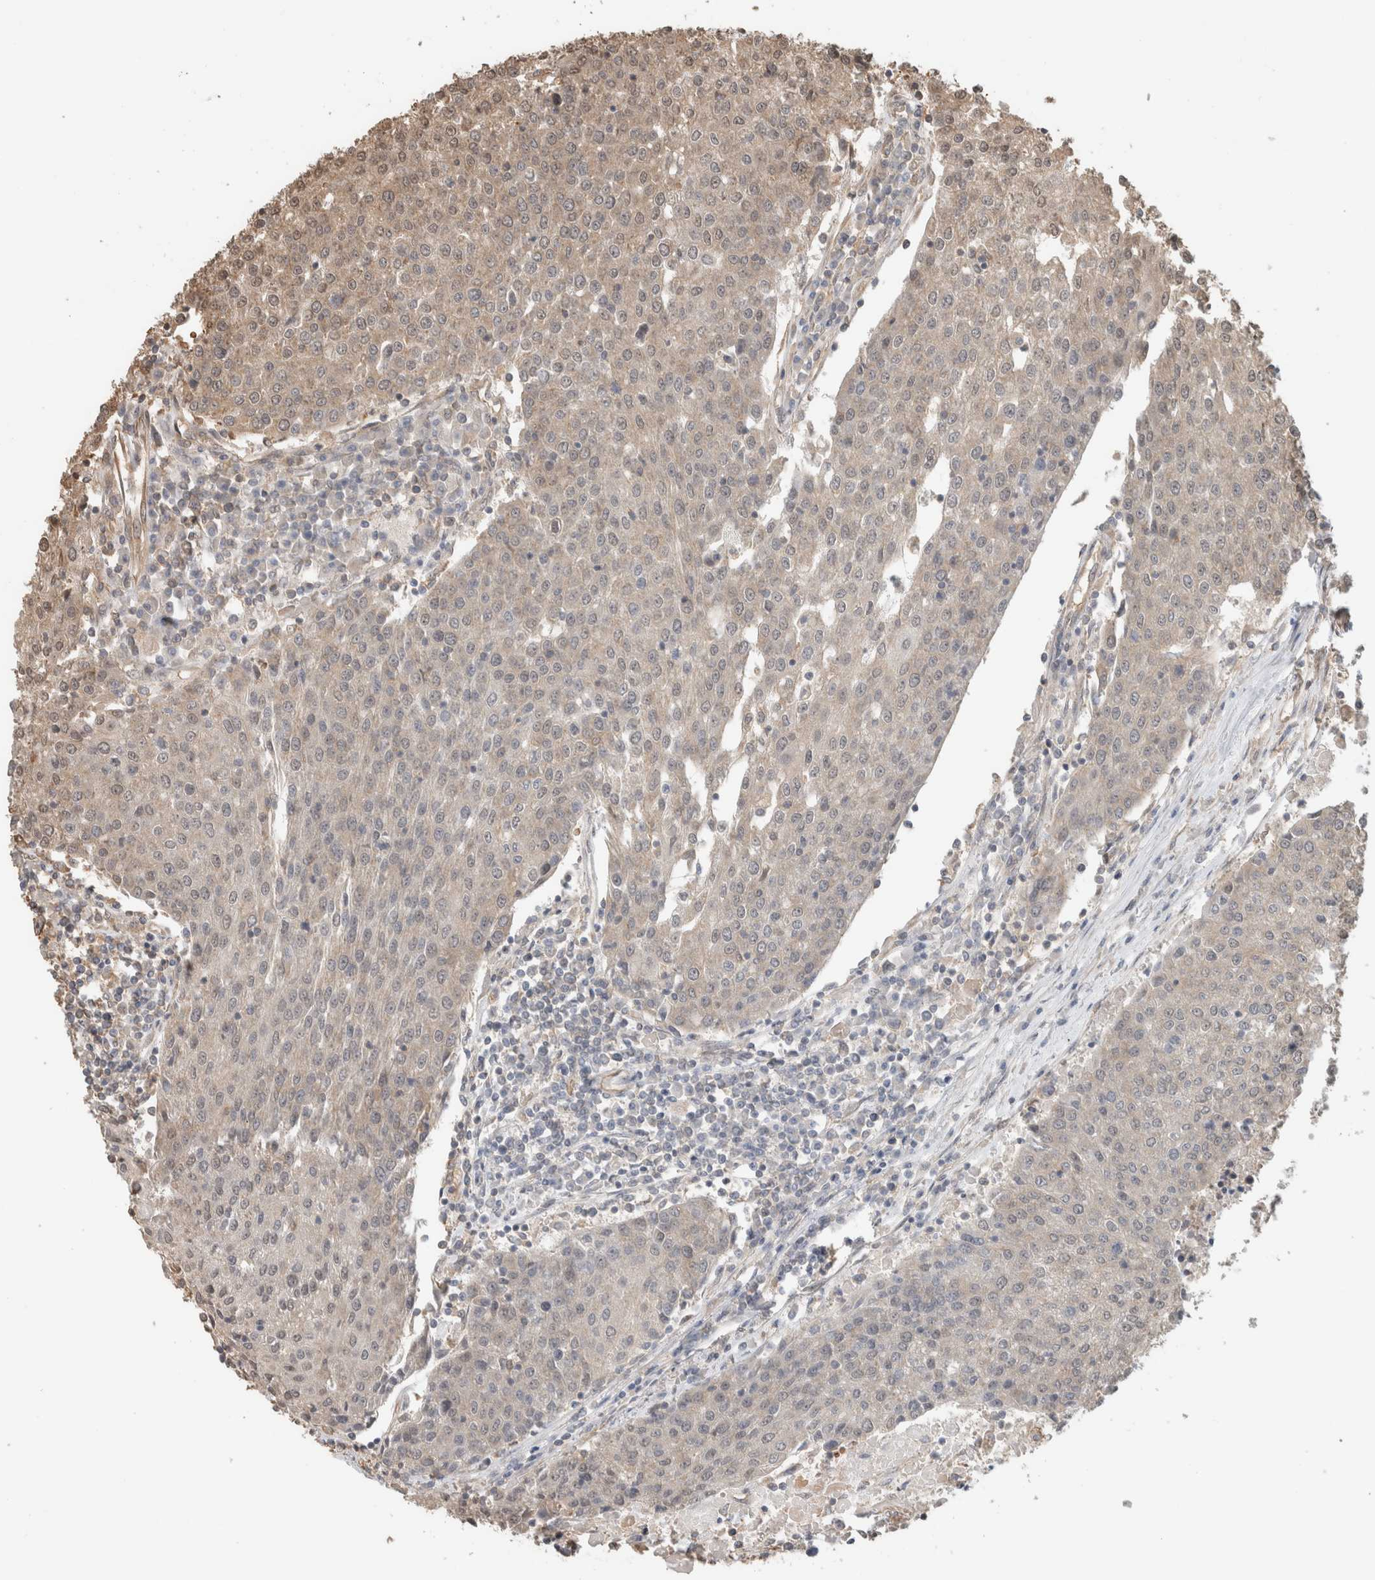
{"staining": {"intensity": "weak", "quantity": ">75%", "location": "cytoplasmic/membranous"}, "tissue": "urothelial cancer", "cell_type": "Tumor cells", "image_type": "cancer", "snomed": [{"axis": "morphology", "description": "Urothelial carcinoma, High grade"}, {"axis": "topography", "description": "Urinary bladder"}], "caption": "A low amount of weak cytoplasmic/membranous staining is appreciated in about >75% of tumor cells in urothelial cancer tissue.", "gene": "OTUD6B", "patient": {"sex": "female", "age": 85}}